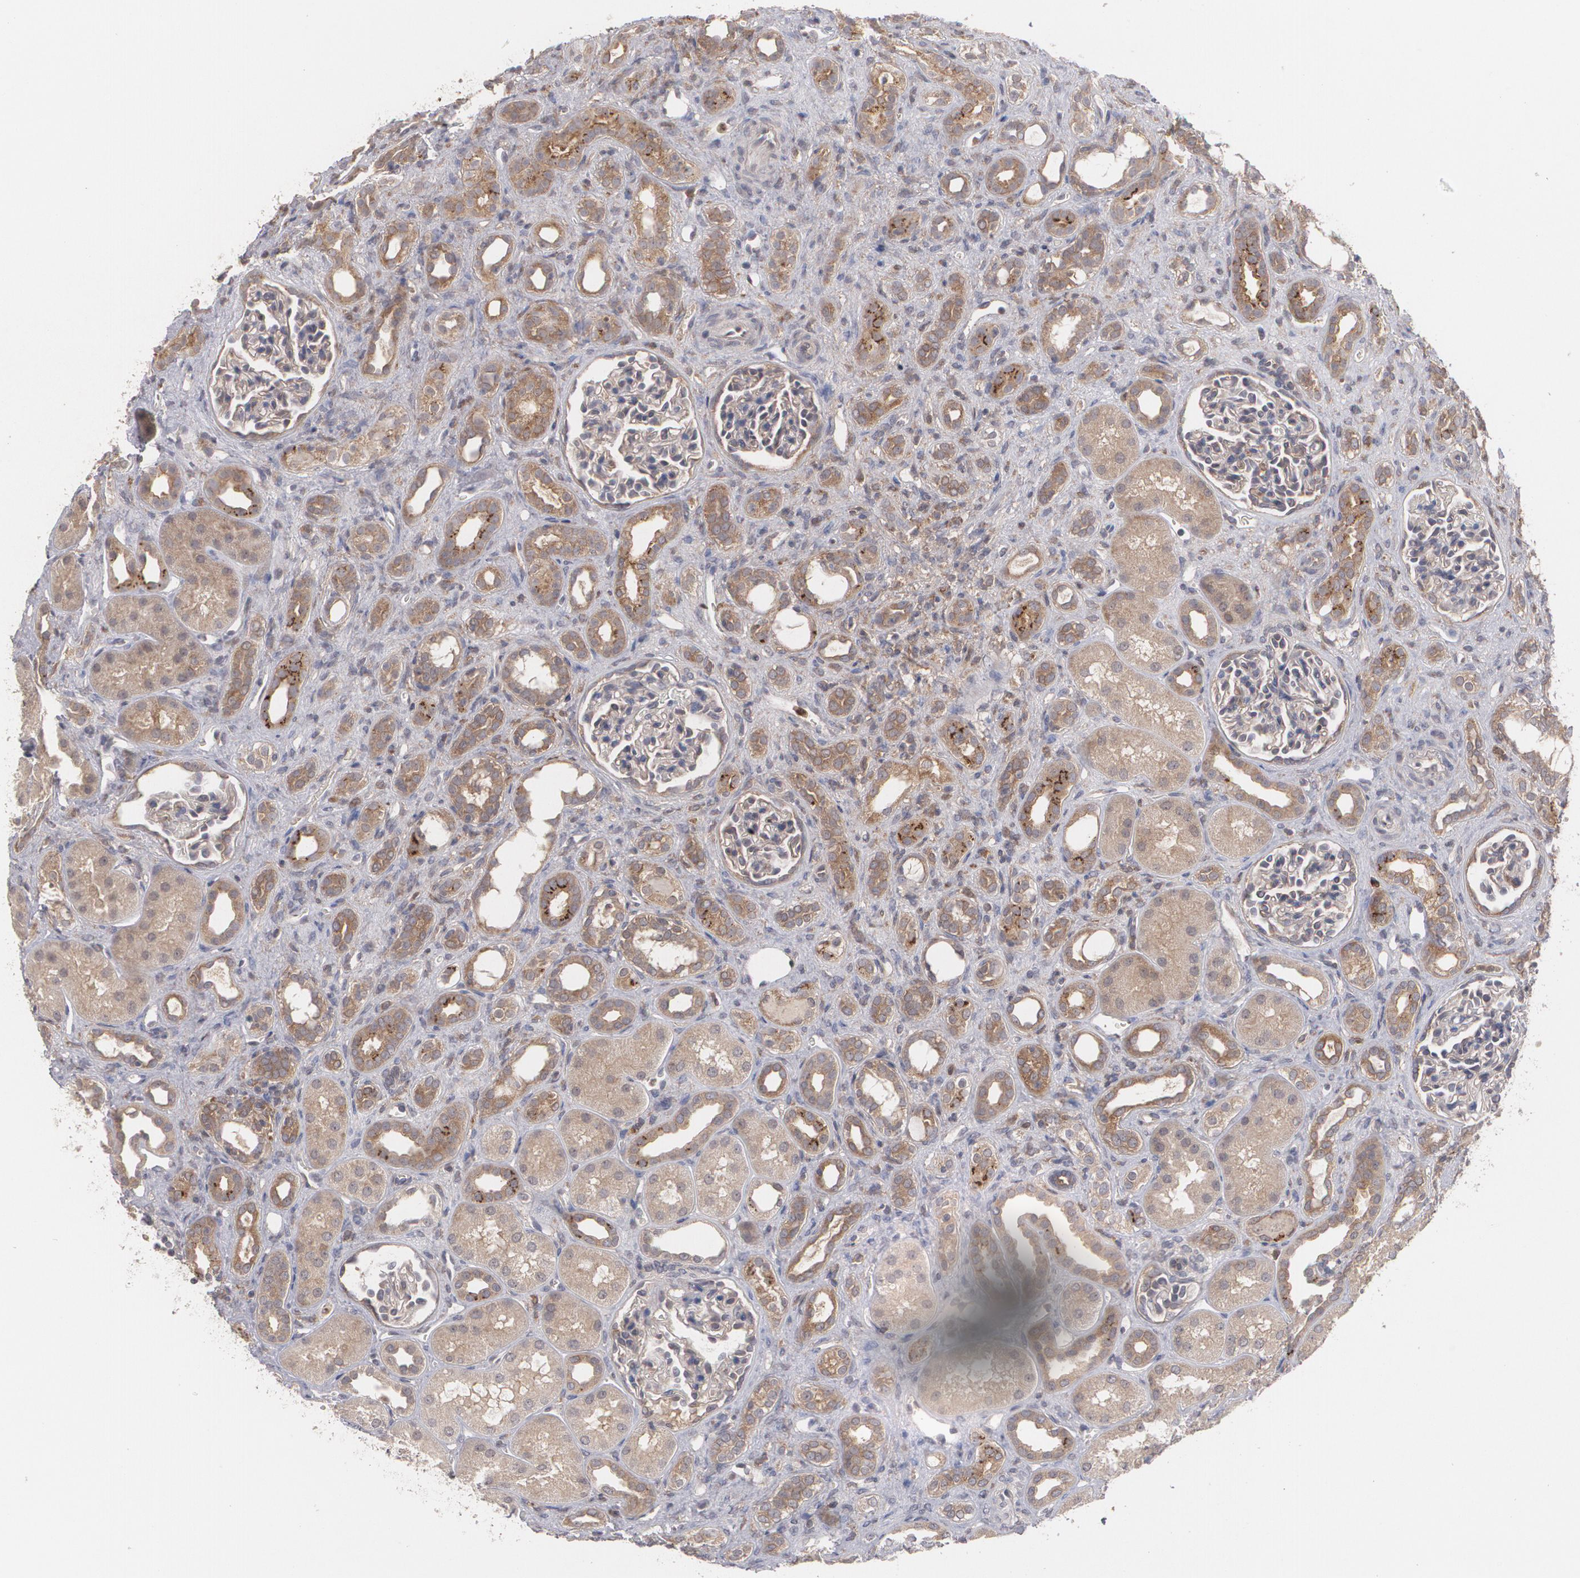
{"staining": {"intensity": "weak", "quantity": "<25%", "location": "cytoplasmic/membranous"}, "tissue": "kidney", "cell_type": "Cells in glomeruli", "image_type": "normal", "snomed": [{"axis": "morphology", "description": "Normal tissue, NOS"}, {"axis": "topography", "description": "Kidney"}], "caption": "Immunohistochemistry of normal kidney reveals no staining in cells in glomeruli.", "gene": "HTT", "patient": {"sex": "male", "age": 7}}